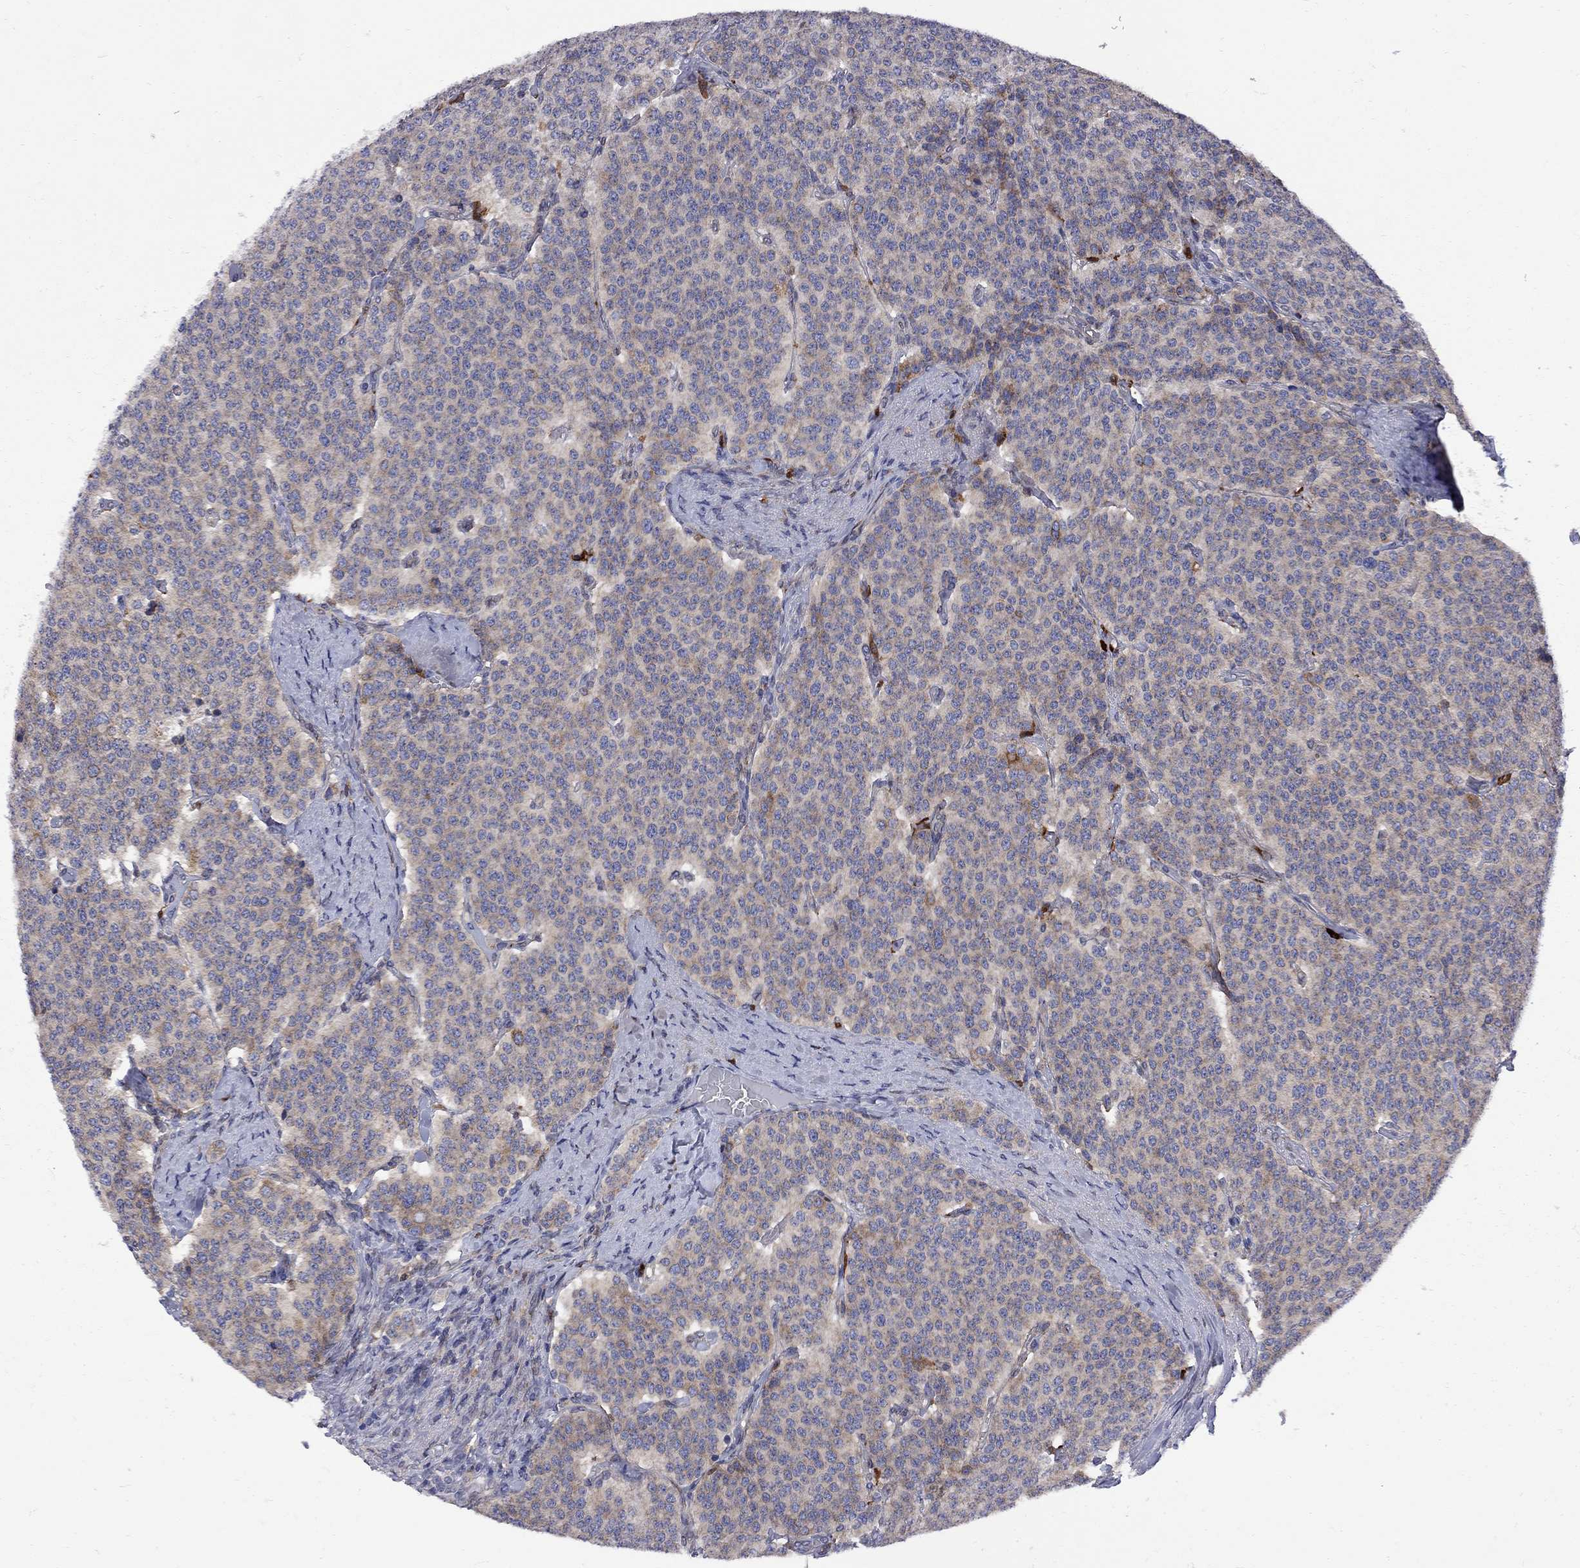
{"staining": {"intensity": "moderate", "quantity": "<25%", "location": "cytoplasmic/membranous"}, "tissue": "carcinoid", "cell_type": "Tumor cells", "image_type": "cancer", "snomed": [{"axis": "morphology", "description": "Carcinoid, malignant, NOS"}, {"axis": "topography", "description": "Small intestine"}], "caption": "Carcinoid (malignant) stained with a brown dye demonstrates moderate cytoplasmic/membranous positive expression in about <25% of tumor cells.", "gene": "MTHFR", "patient": {"sex": "female", "age": 58}}